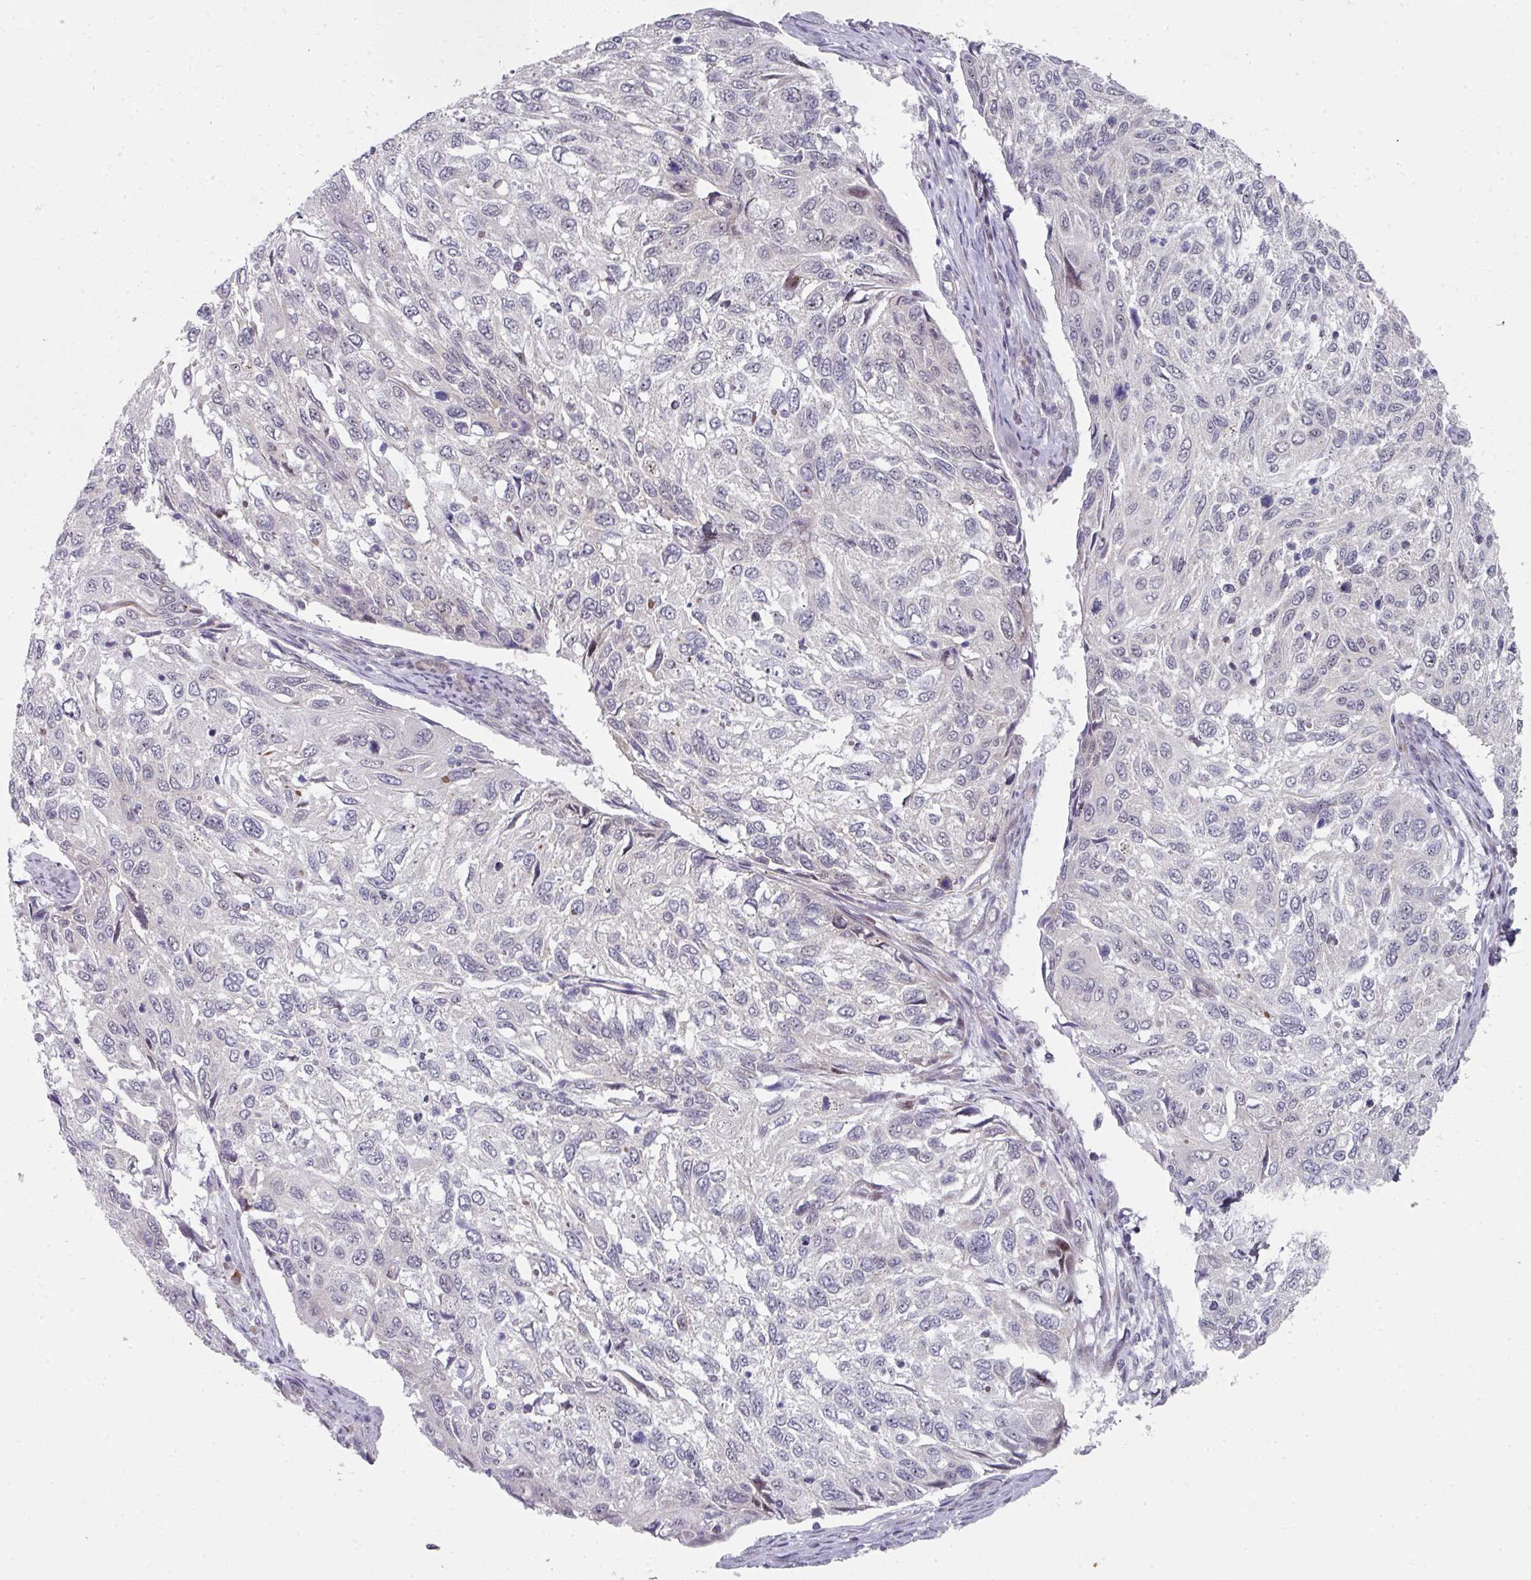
{"staining": {"intensity": "negative", "quantity": "none", "location": "none"}, "tissue": "cervical cancer", "cell_type": "Tumor cells", "image_type": "cancer", "snomed": [{"axis": "morphology", "description": "Squamous cell carcinoma, NOS"}, {"axis": "topography", "description": "Cervix"}], "caption": "A histopathology image of cervical cancer (squamous cell carcinoma) stained for a protein demonstrates no brown staining in tumor cells.", "gene": "TMCC1", "patient": {"sex": "female", "age": 70}}